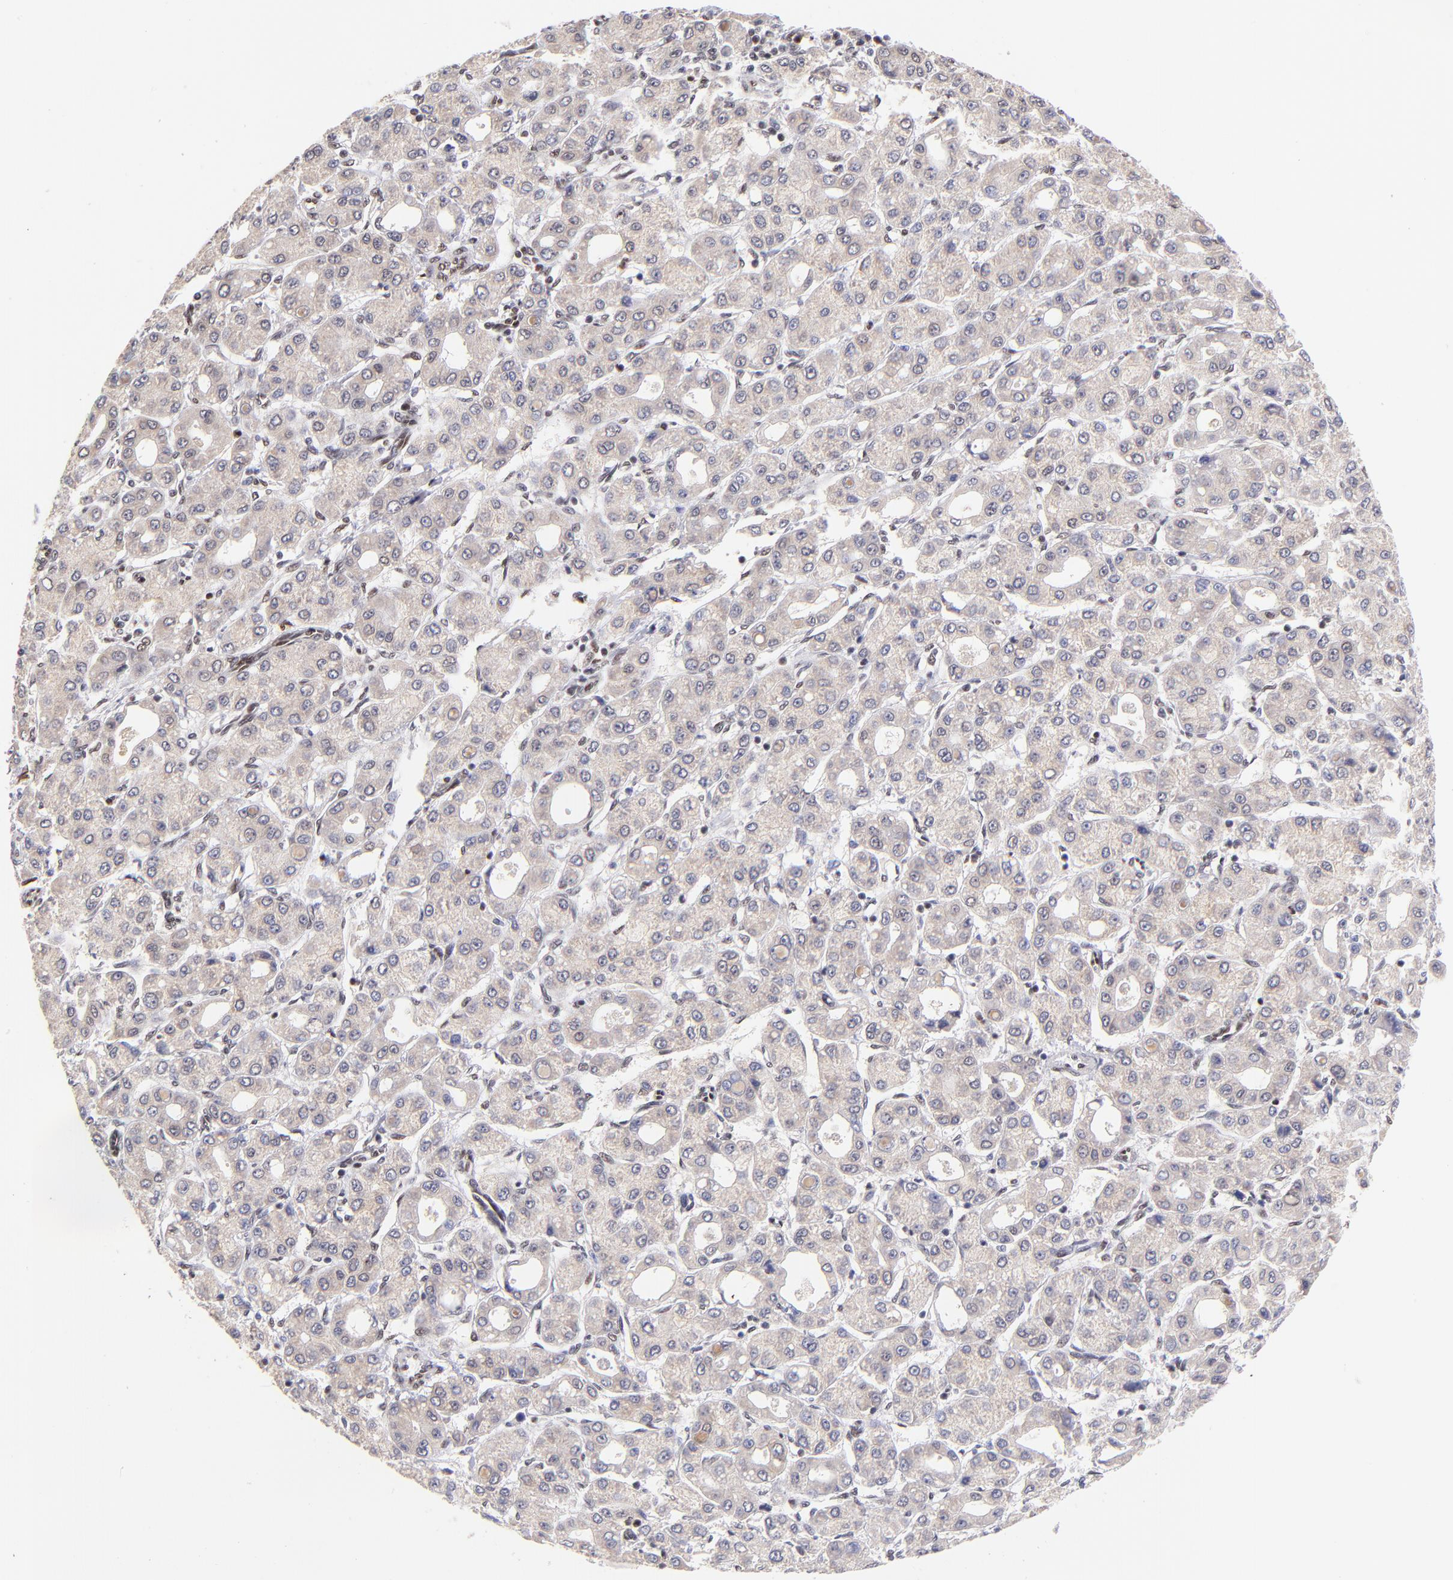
{"staining": {"intensity": "weak", "quantity": ">75%", "location": "nuclear"}, "tissue": "liver cancer", "cell_type": "Tumor cells", "image_type": "cancer", "snomed": [{"axis": "morphology", "description": "Carcinoma, Hepatocellular, NOS"}, {"axis": "topography", "description": "Liver"}], "caption": "Liver cancer (hepatocellular carcinoma) tissue displays weak nuclear staining in about >75% of tumor cells, visualized by immunohistochemistry. (DAB IHC, brown staining for protein, blue staining for nuclei).", "gene": "MIDEAS", "patient": {"sex": "male", "age": 69}}